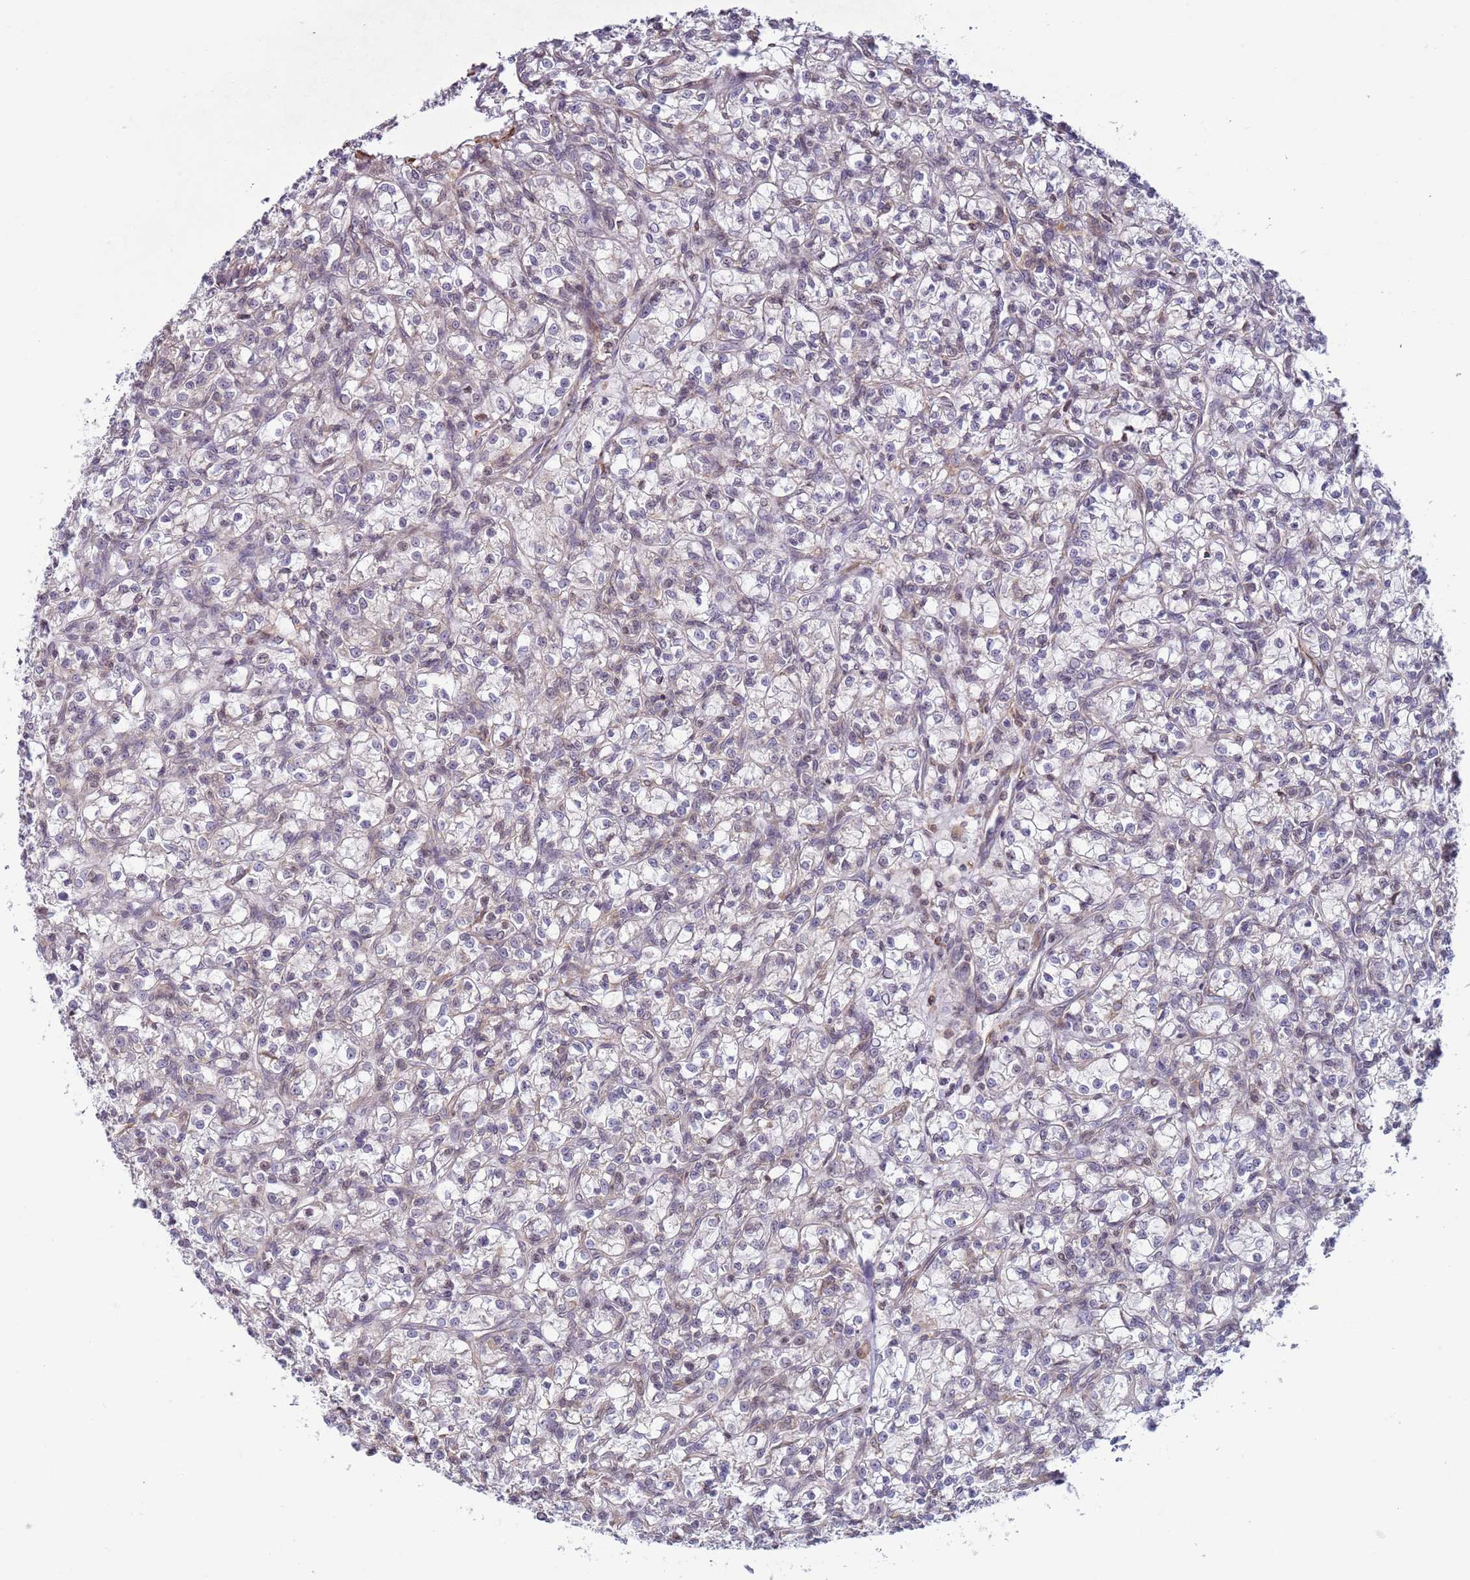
{"staining": {"intensity": "negative", "quantity": "none", "location": "none"}, "tissue": "renal cancer", "cell_type": "Tumor cells", "image_type": "cancer", "snomed": [{"axis": "morphology", "description": "Adenocarcinoma, NOS"}, {"axis": "topography", "description": "Kidney"}], "caption": "DAB (3,3'-diaminobenzidine) immunohistochemical staining of human renal adenocarcinoma demonstrates no significant expression in tumor cells.", "gene": "SNAPC4", "patient": {"sex": "female", "age": 59}}